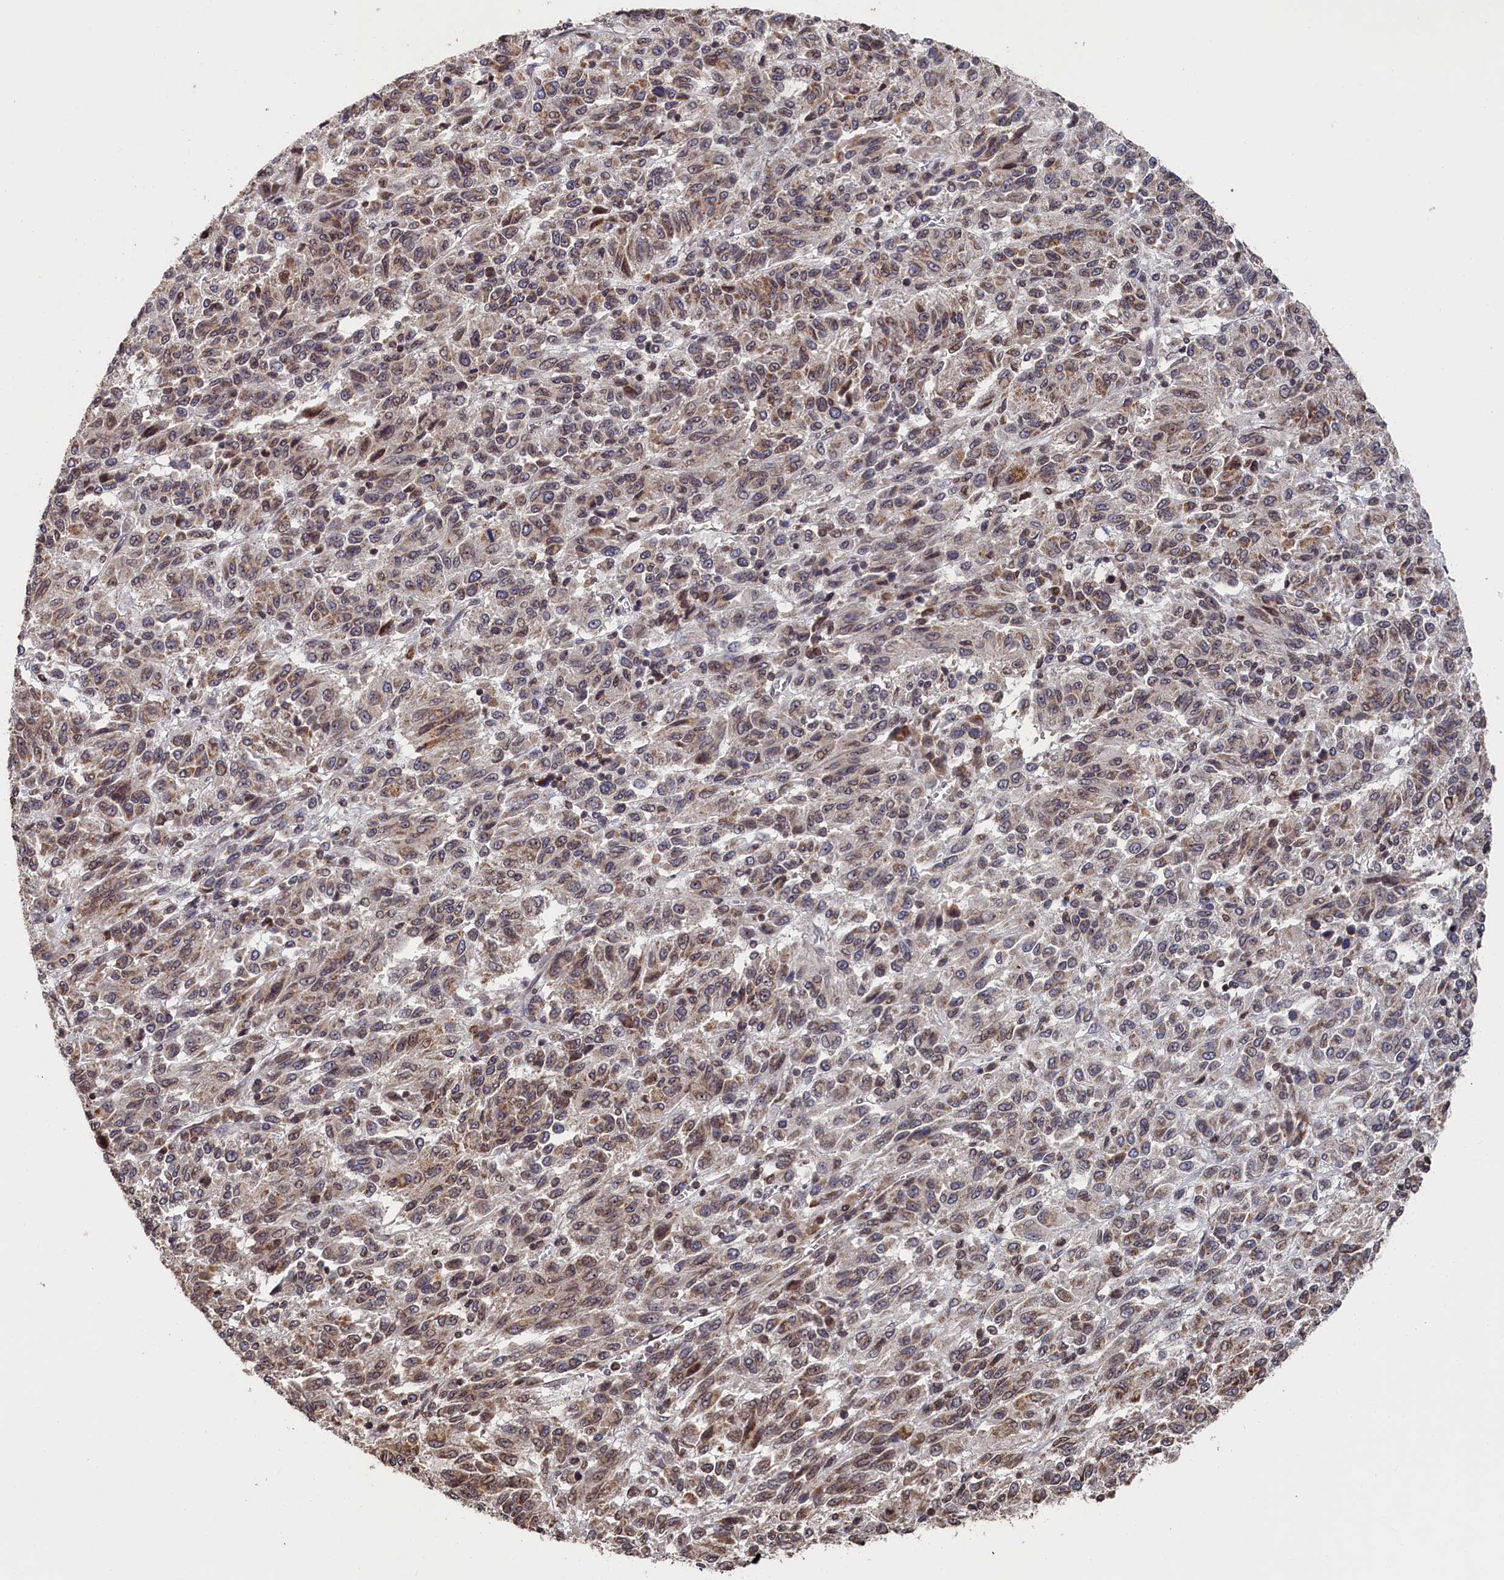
{"staining": {"intensity": "weak", "quantity": "25%-75%", "location": "cytoplasmic/membranous,nuclear"}, "tissue": "melanoma", "cell_type": "Tumor cells", "image_type": "cancer", "snomed": [{"axis": "morphology", "description": "Malignant melanoma, Metastatic site"}, {"axis": "topography", "description": "Lung"}], "caption": "Protein expression analysis of human malignant melanoma (metastatic site) reveals weak cytoplasmic/membranous and nuclear expression in approximately 25%-75% of tumor cells. Using DAB (brown) and hematoxylin (blue) stains, captured at high magnification using brightfield microscopy.", "gene": "ANKEF1", "patient": {"sex": "male", "age": 64}}